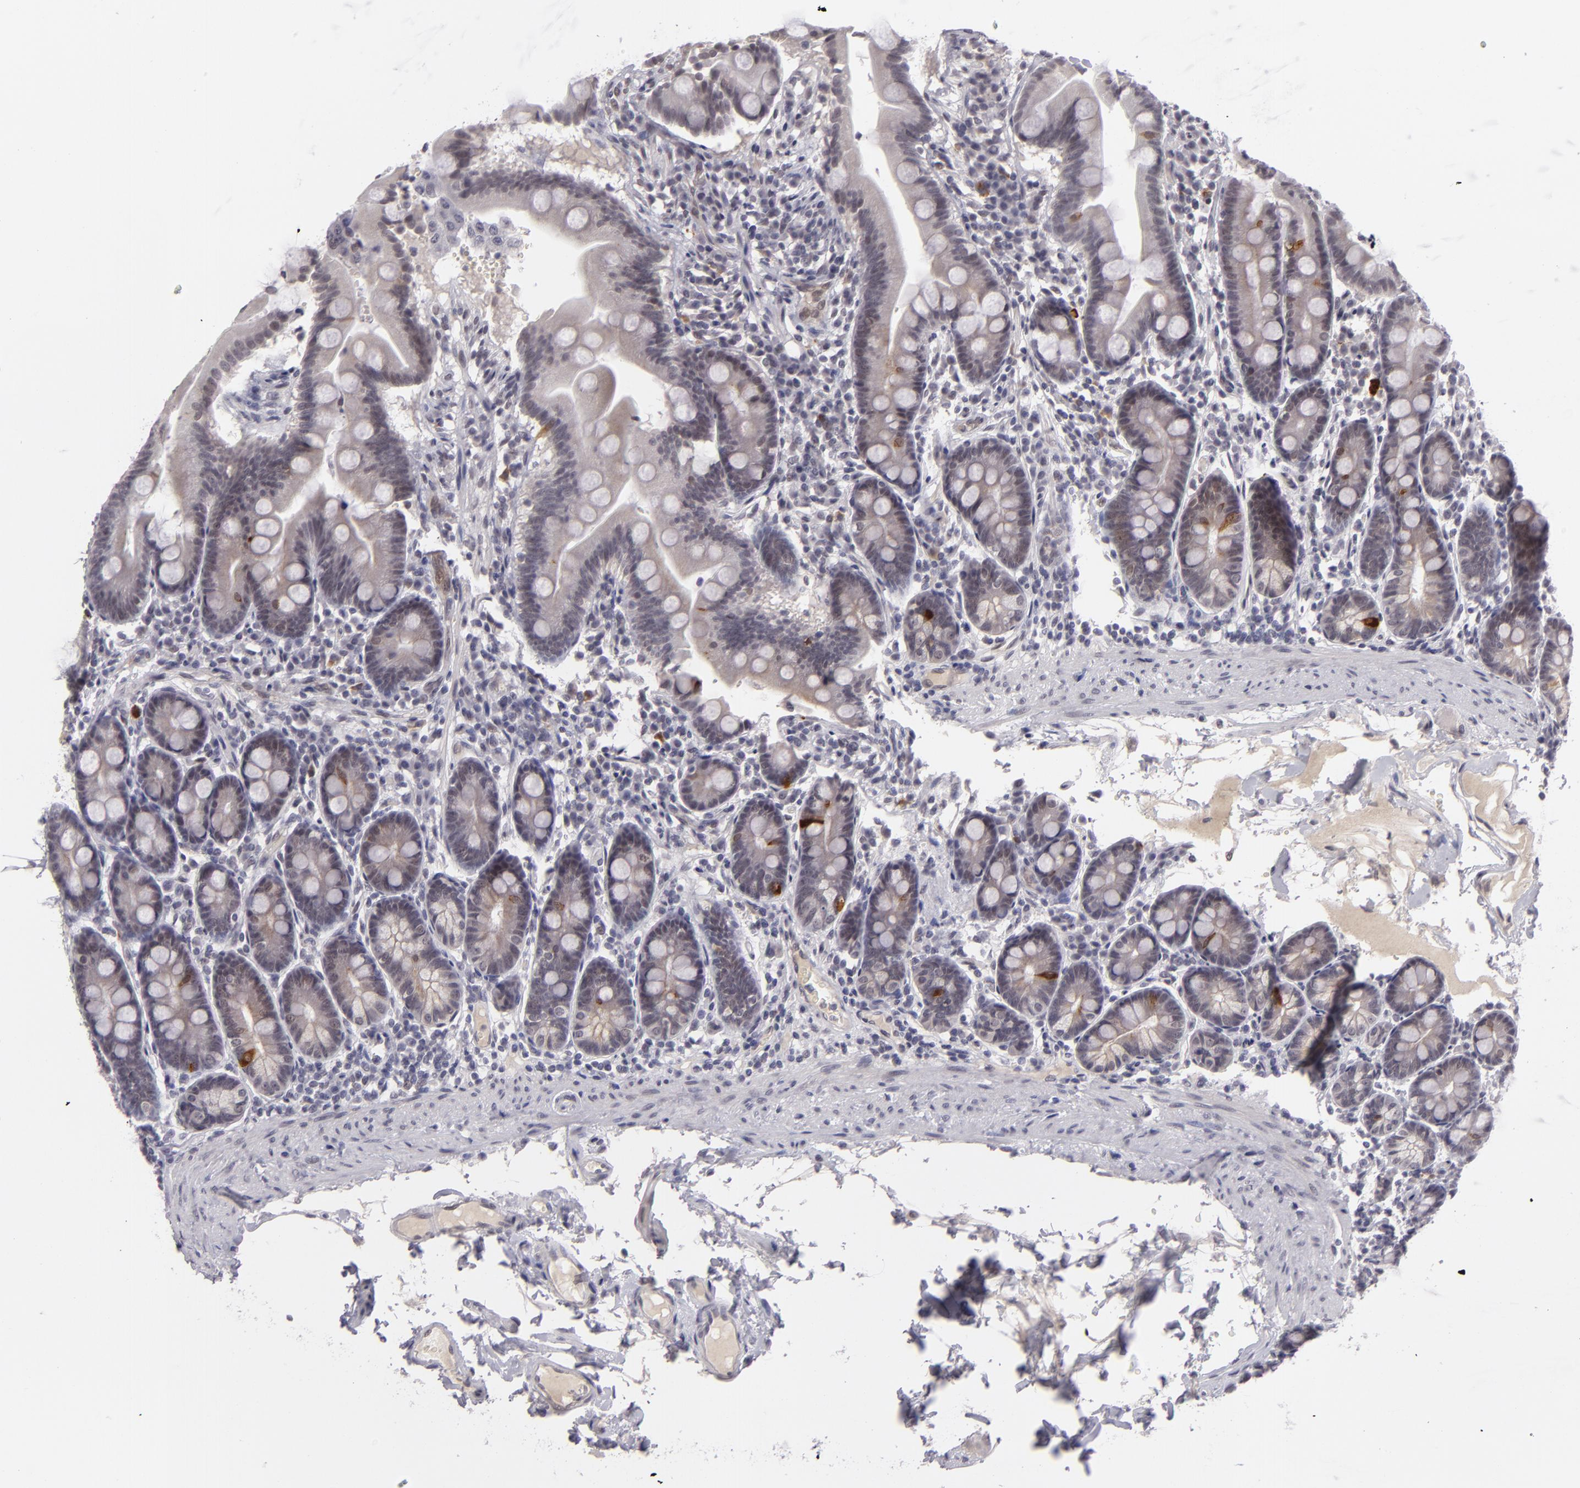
{"staining": {"intensity": "moderate", "quantity": "<25%", "location": "cytoplasmic/membranous"}, "tissue": "duodenum", "cell_type": "Glandular cells", "image_type": "normal", "snomed": [{"axis": "morphology", "description": "Normal tissue, NOS"}, {"axis": "topography", "description": "Duodenum"}], "caption": "A low amount of moderate cytoplasmic/membranous positivity is appreciated in about <25% of glandular cells in unremarkable duodenum.", "gene": "ZNF205", "patient": {"sex": "male", "age": 50}}